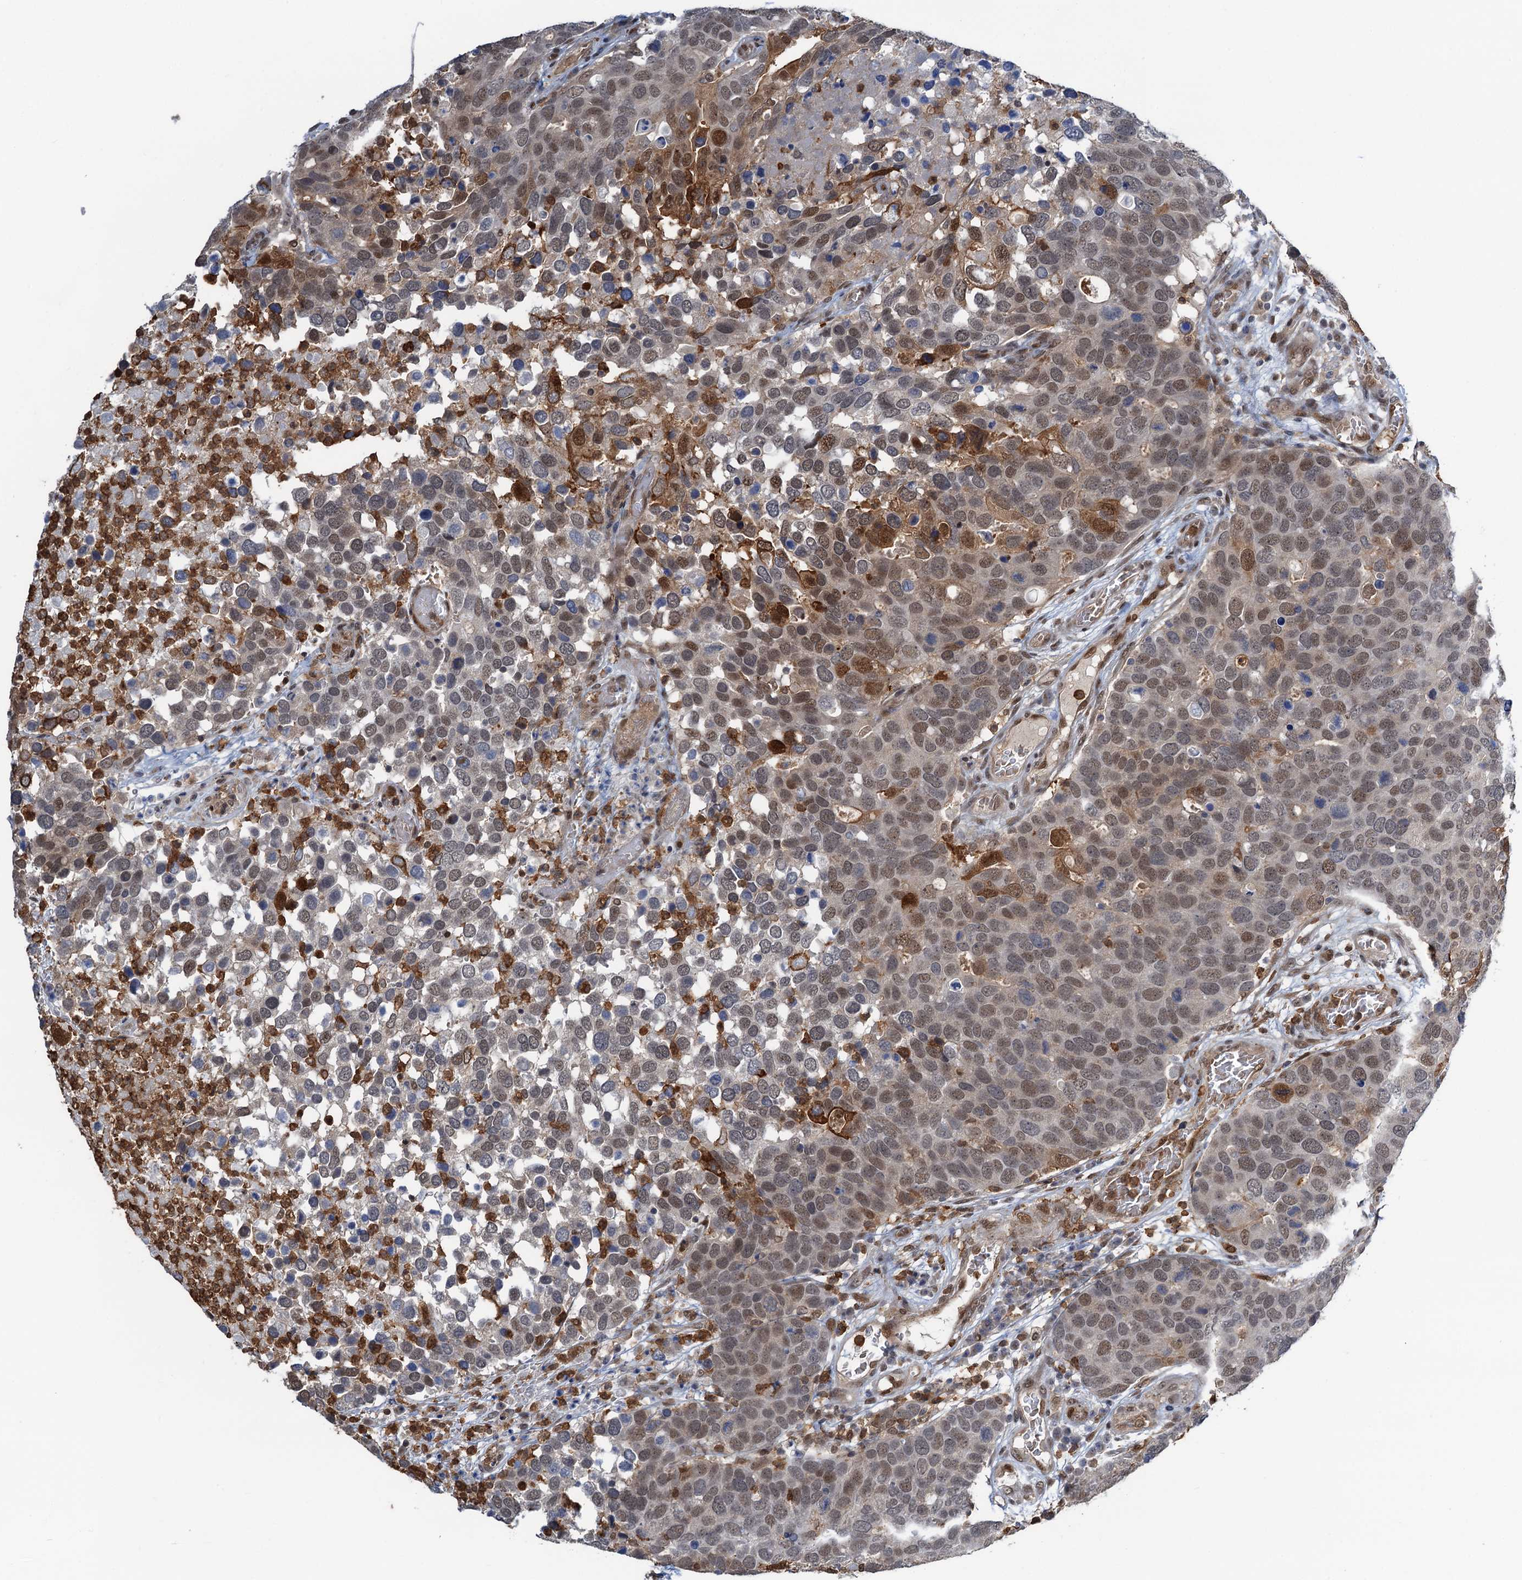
{"staining": {"intensity": "moderate", "quantity": "25%-75%", "location": "nuclear"}, "tissue": "breast cancer", "cell_type": "Tumor cells", "image_type": "cancer", "snomed": [{"axis": "morphology", "description": "Duct carcinoma"}, {"axis": "topography", "description": "Breast"}], "caption": "Infiltrating ductal carcinoma (breast) stained with IHC shows moderate nuclear expression in about 25%-75% of tumor cells.", "gene": "ZNF609", "patient": {"sex": "female", "age": 83}}